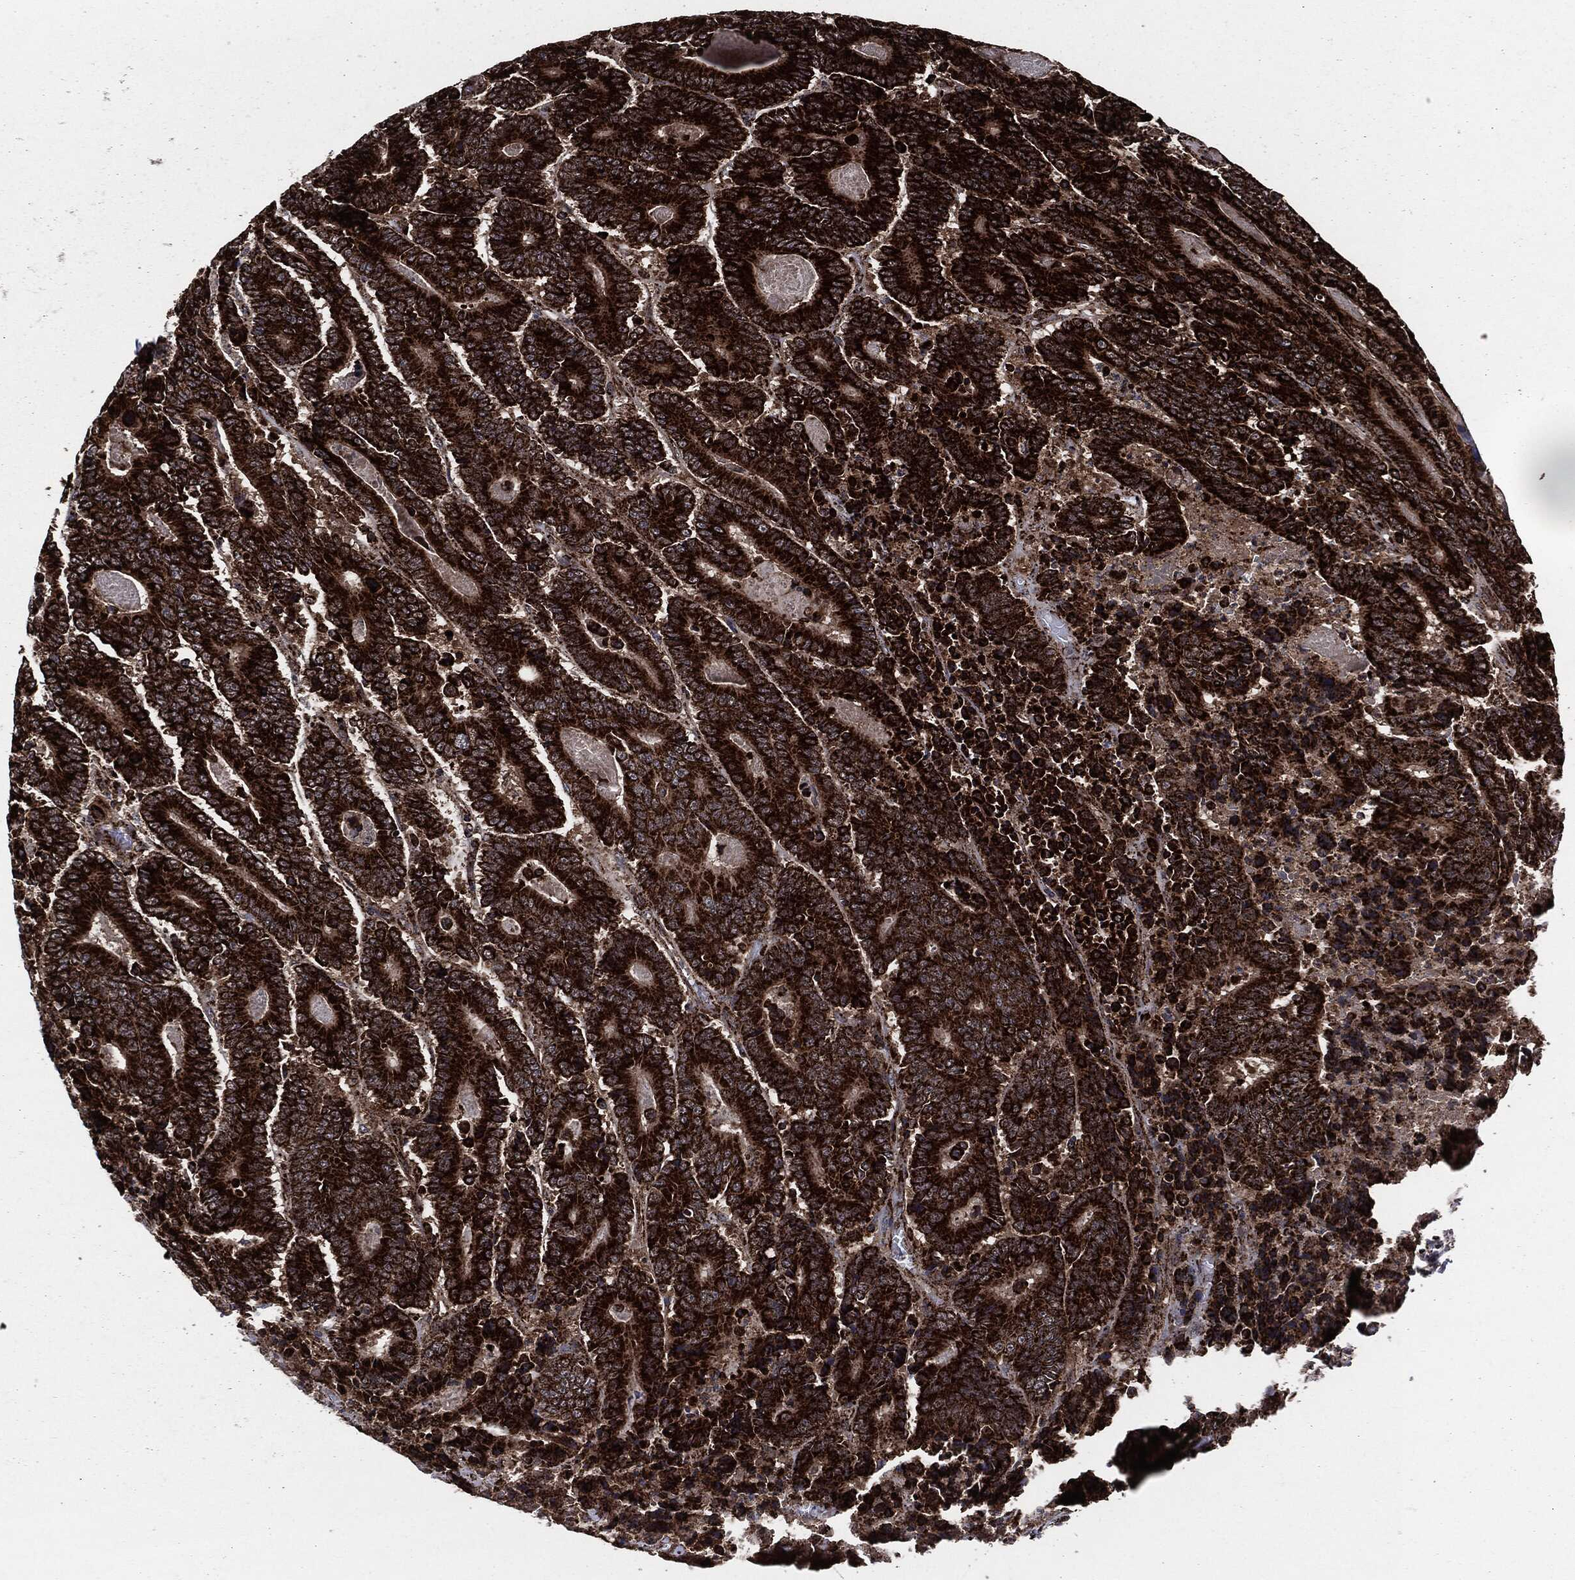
{"staining": {"intensity": "strong", "quantity": ">75%", "location": "cytoplasmic/membranous"}, "tissue": "colorectal cancer", "cell_type": "Tumor cells", "image_type": "cancer", "snomed": [{"axis": "morphology", "description": "Adenocarcinoma, NOS"}, {"axis": "topography", "description": "Colon"}], "caption": "Human colorectal cancer stained with a brown dye displays strong cytoplasmic/membranous positive expression in approximately >75% of tumor cells.", "gene": "FH", "patient": {"sex": "male", "age": 83}}